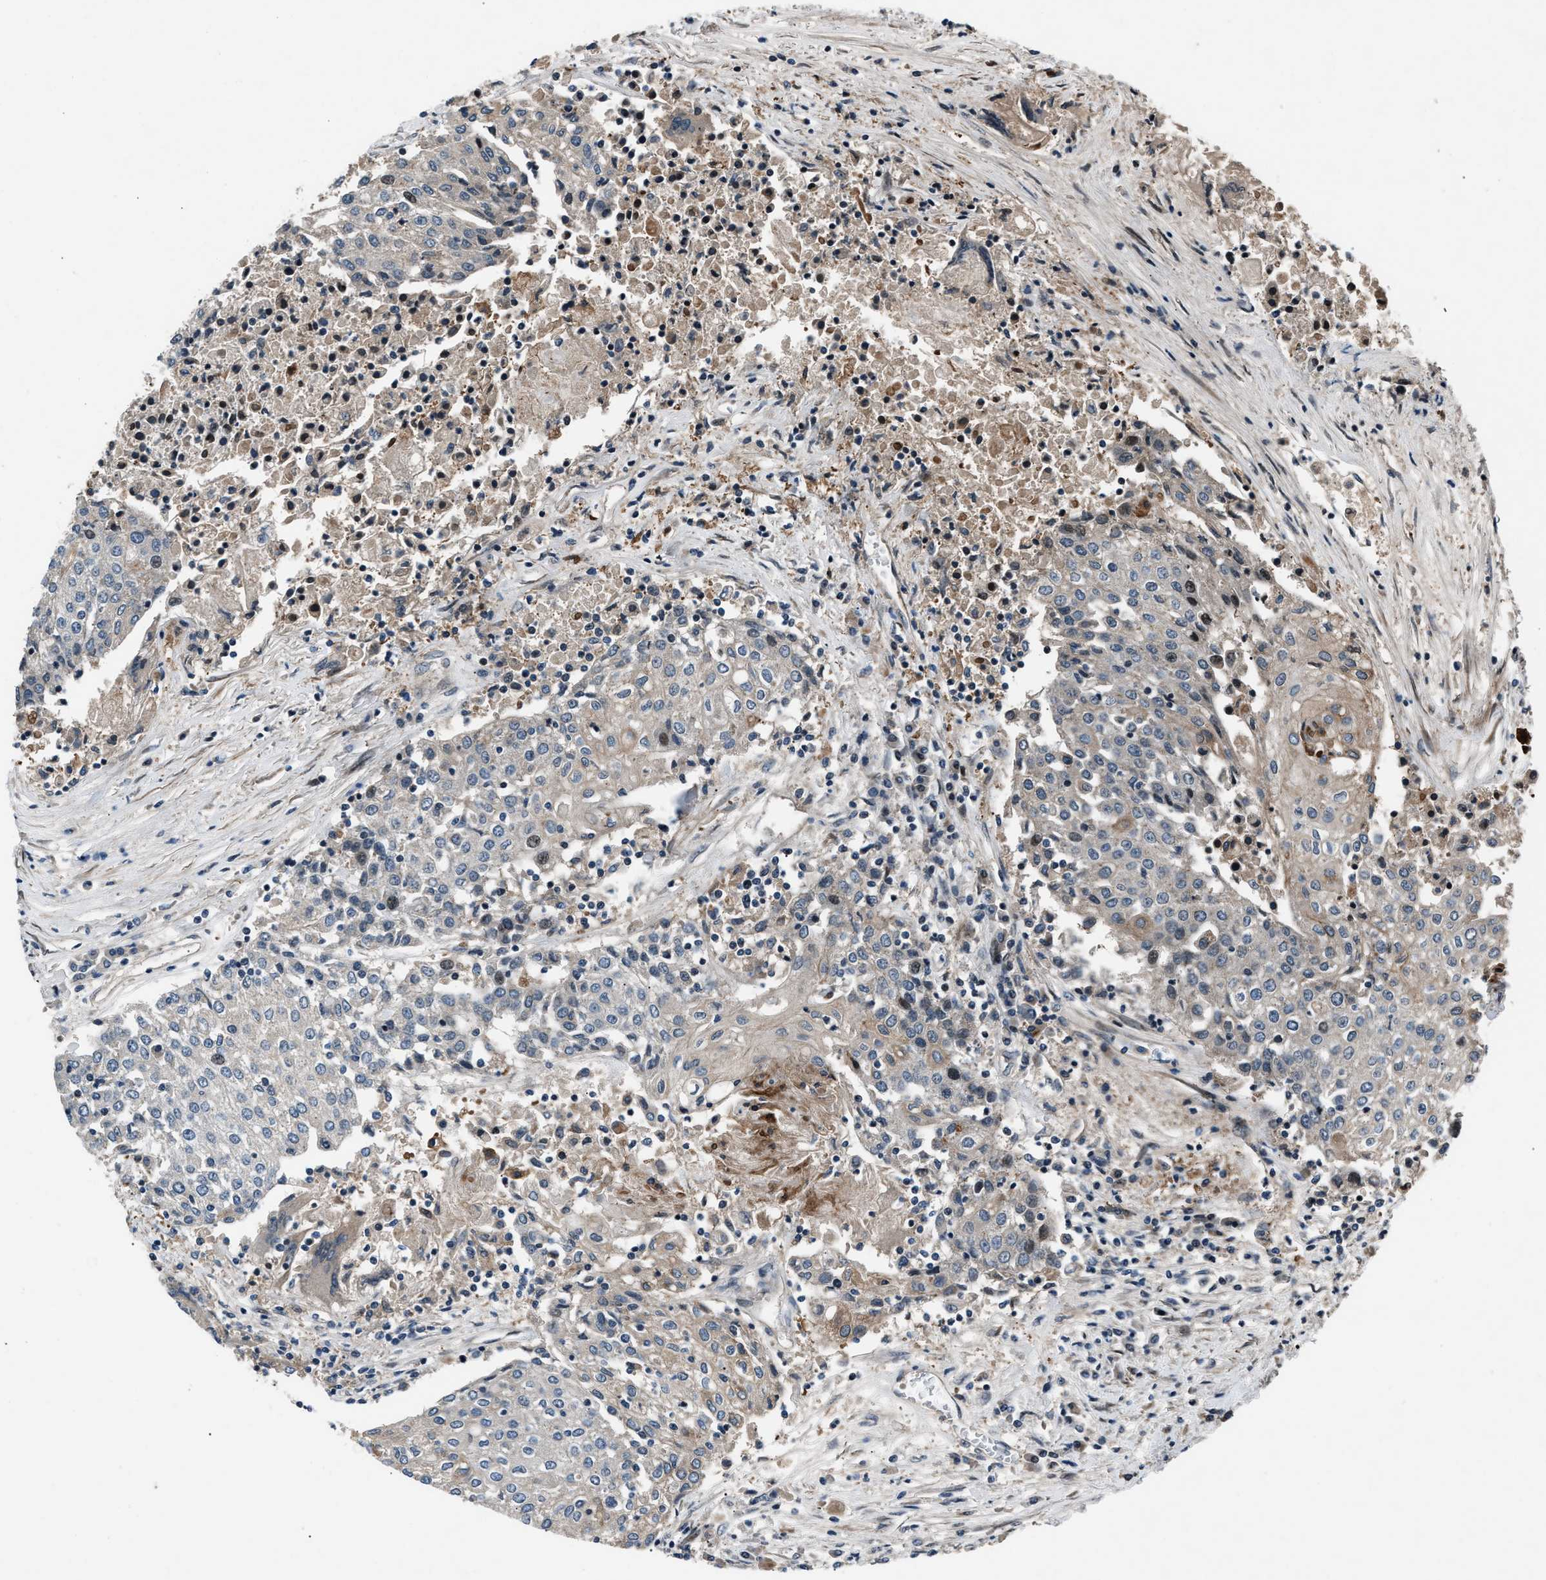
{"staining": {"intensity": "weak", "quantity": "<25%", "location": "cytoplasmic/membranous"}, "tissue": "urothelial cancer", "cell_type": "Tumor cells", "image_type": "cancer", "snomed": [{"axis": "morphology", "description": "Urothelial carcinoma, High grade"}, {"axis": "topography", "description": "Urinary bladder"}], "caption": "Immunohistochemistry (IHC) micrograph of human urothelial cancer stained for a protein (brown), which shows no staining in tumor cells.", "gene": "DYNC2I1", "patient": {"sex": "female", "age": 85}}